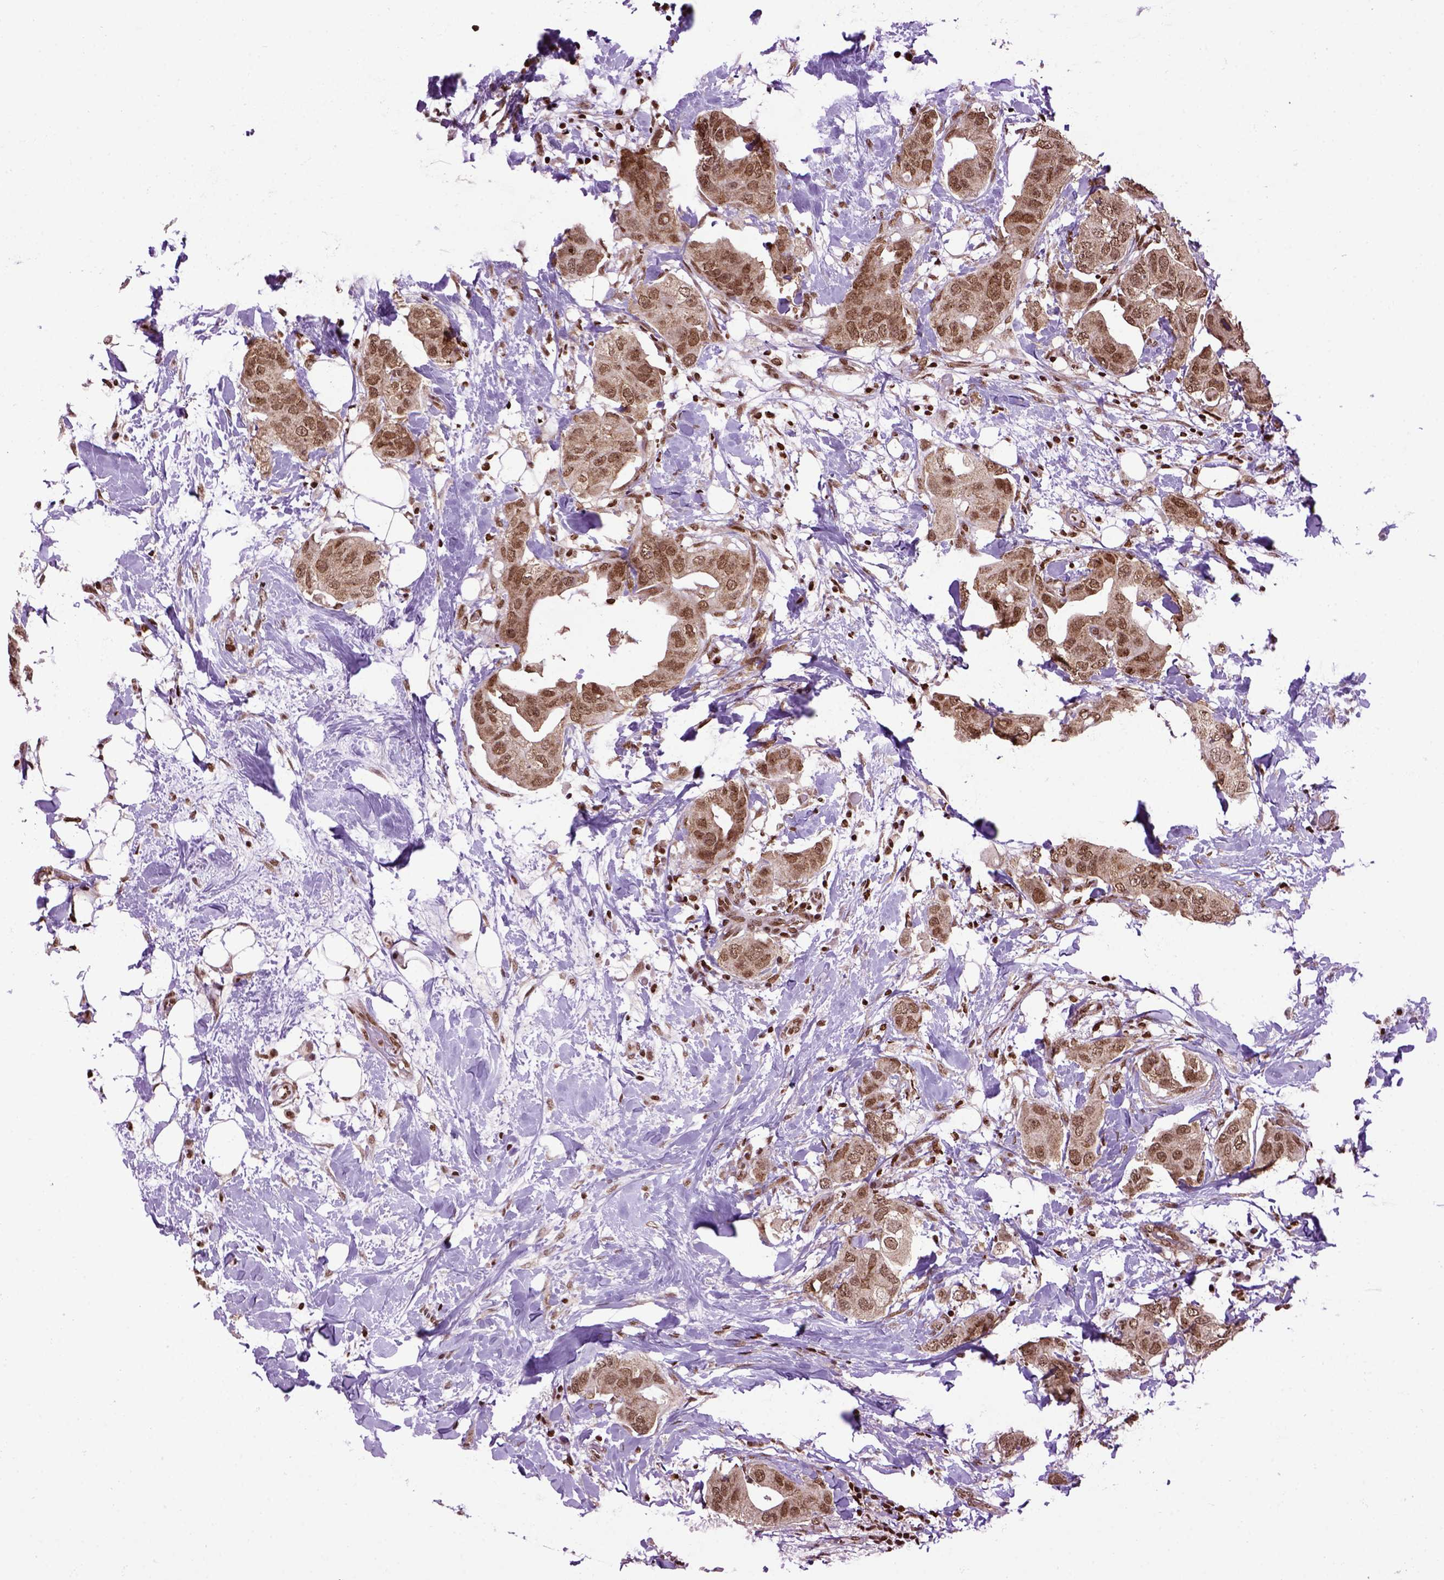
{"staining": {"intensity": "moderate", "quantity": ">75%", "location": "cytoplasmic/membranous,nuclear"}, "tissue": "breast cancer", "cell_type": "Tumor cells", "image_type": "cancer", "snomed": [{"axis": "morphology", "description": "Normal tissue, NOS"}, {"axis": "morphology", "description": "Duct carcinoma"}, {"axis": "topography", "description": "Breast"}], "caption": "Protein expression analysis of human breast intraductal carcinoma reveals moderate cytoplasmic/membranous and nuclear expression in about >75% of tumor cells. Immunohistochemistry (ihc) stains the protein in brown and the nuclei are stained blue.", "gene": "CELF1", "patient": {"sex": "female", "age": 40}}